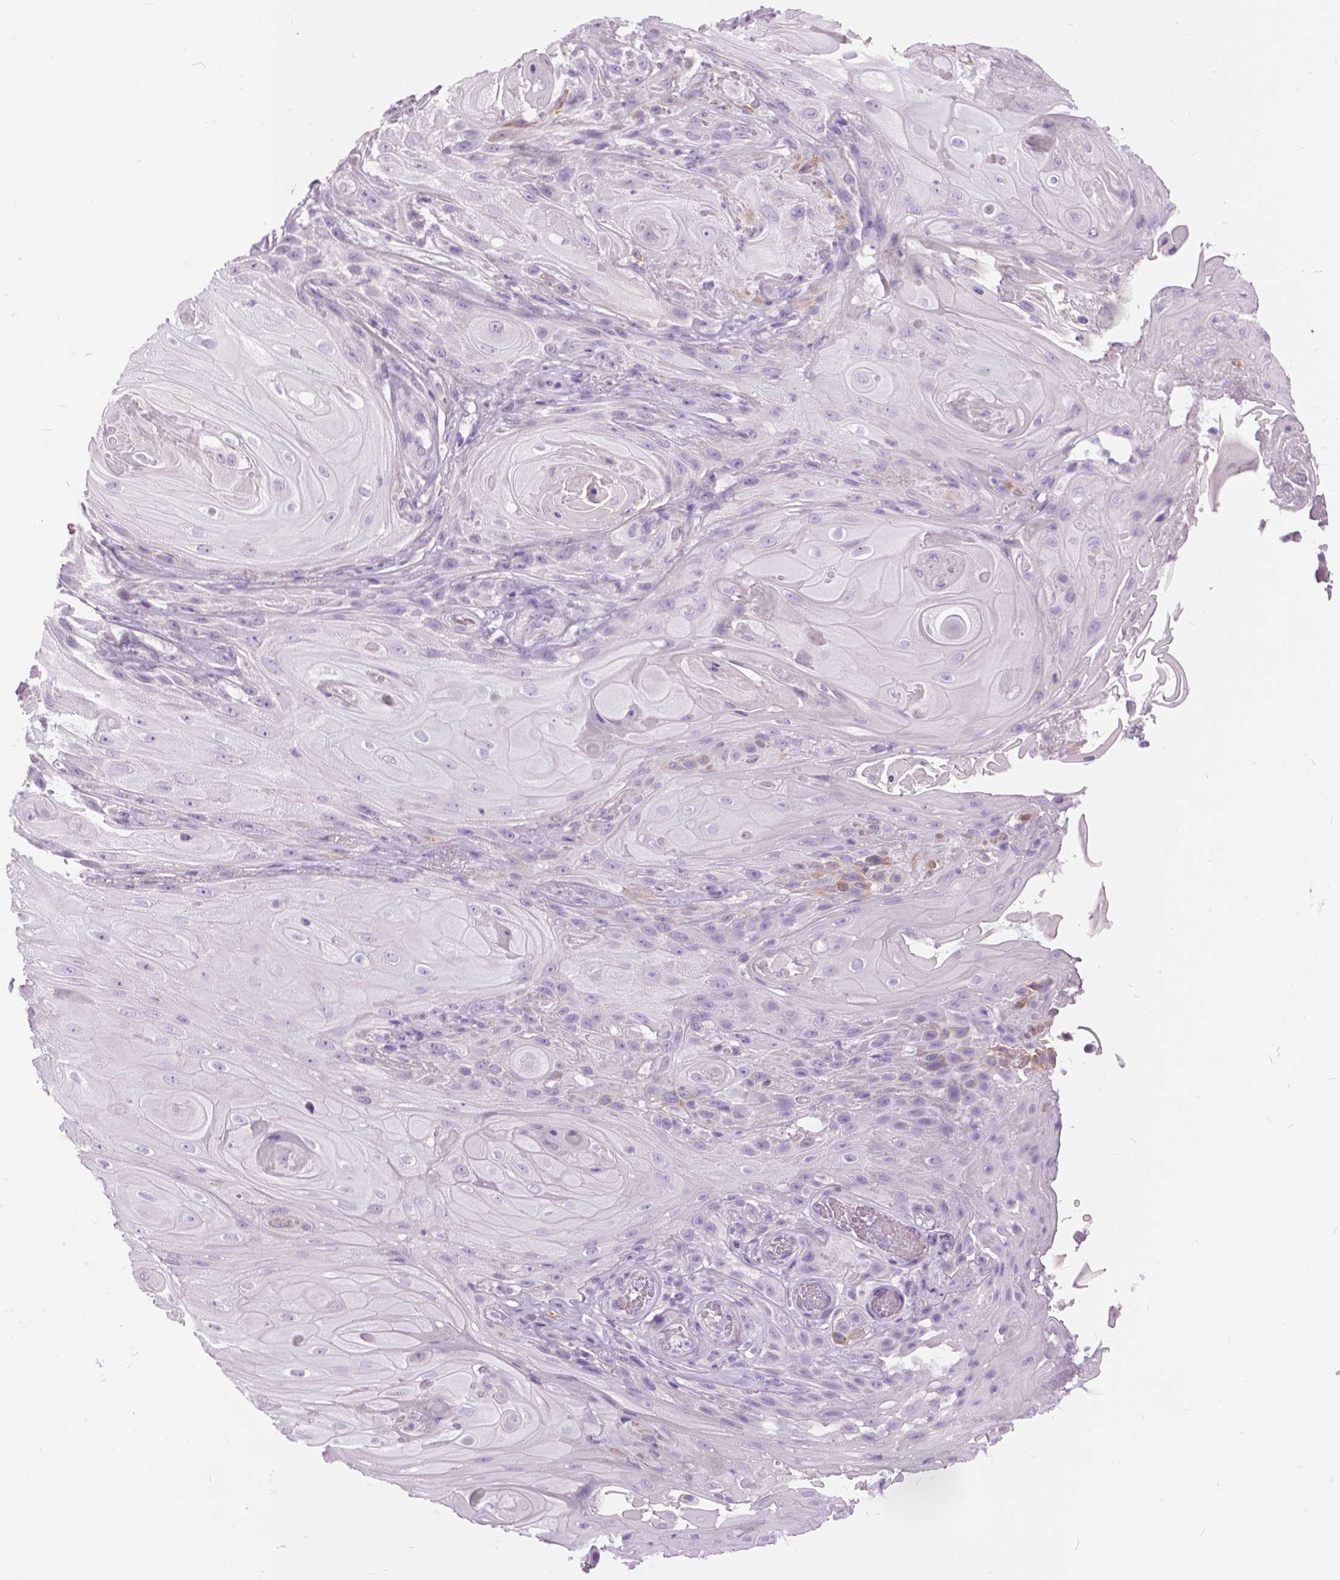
{"staining": {"intensity": "negative", "quantity": "none", "location": "none"}, "tissue": "skin cancer", "cell_type": "Tumor cells", "image_type": "cancer", "snomed": [{"axis": "morphology", "description": "Squamous cell carcinoma, NOS"}, {"axis": "topography", "description": "Skin"}], "caption": "This is a image of immunohistochemistry staining of squamous cell carcinoma (skin), which shows no staining in tumor cells. The staining was performed using DAB to visualize the protein expression in brown, while the nuclei were stained in blue with hematoxylin (Magnification: 20x).", "gene": "TP53TG5", "patient": {"sex": "male", "age": 62}}